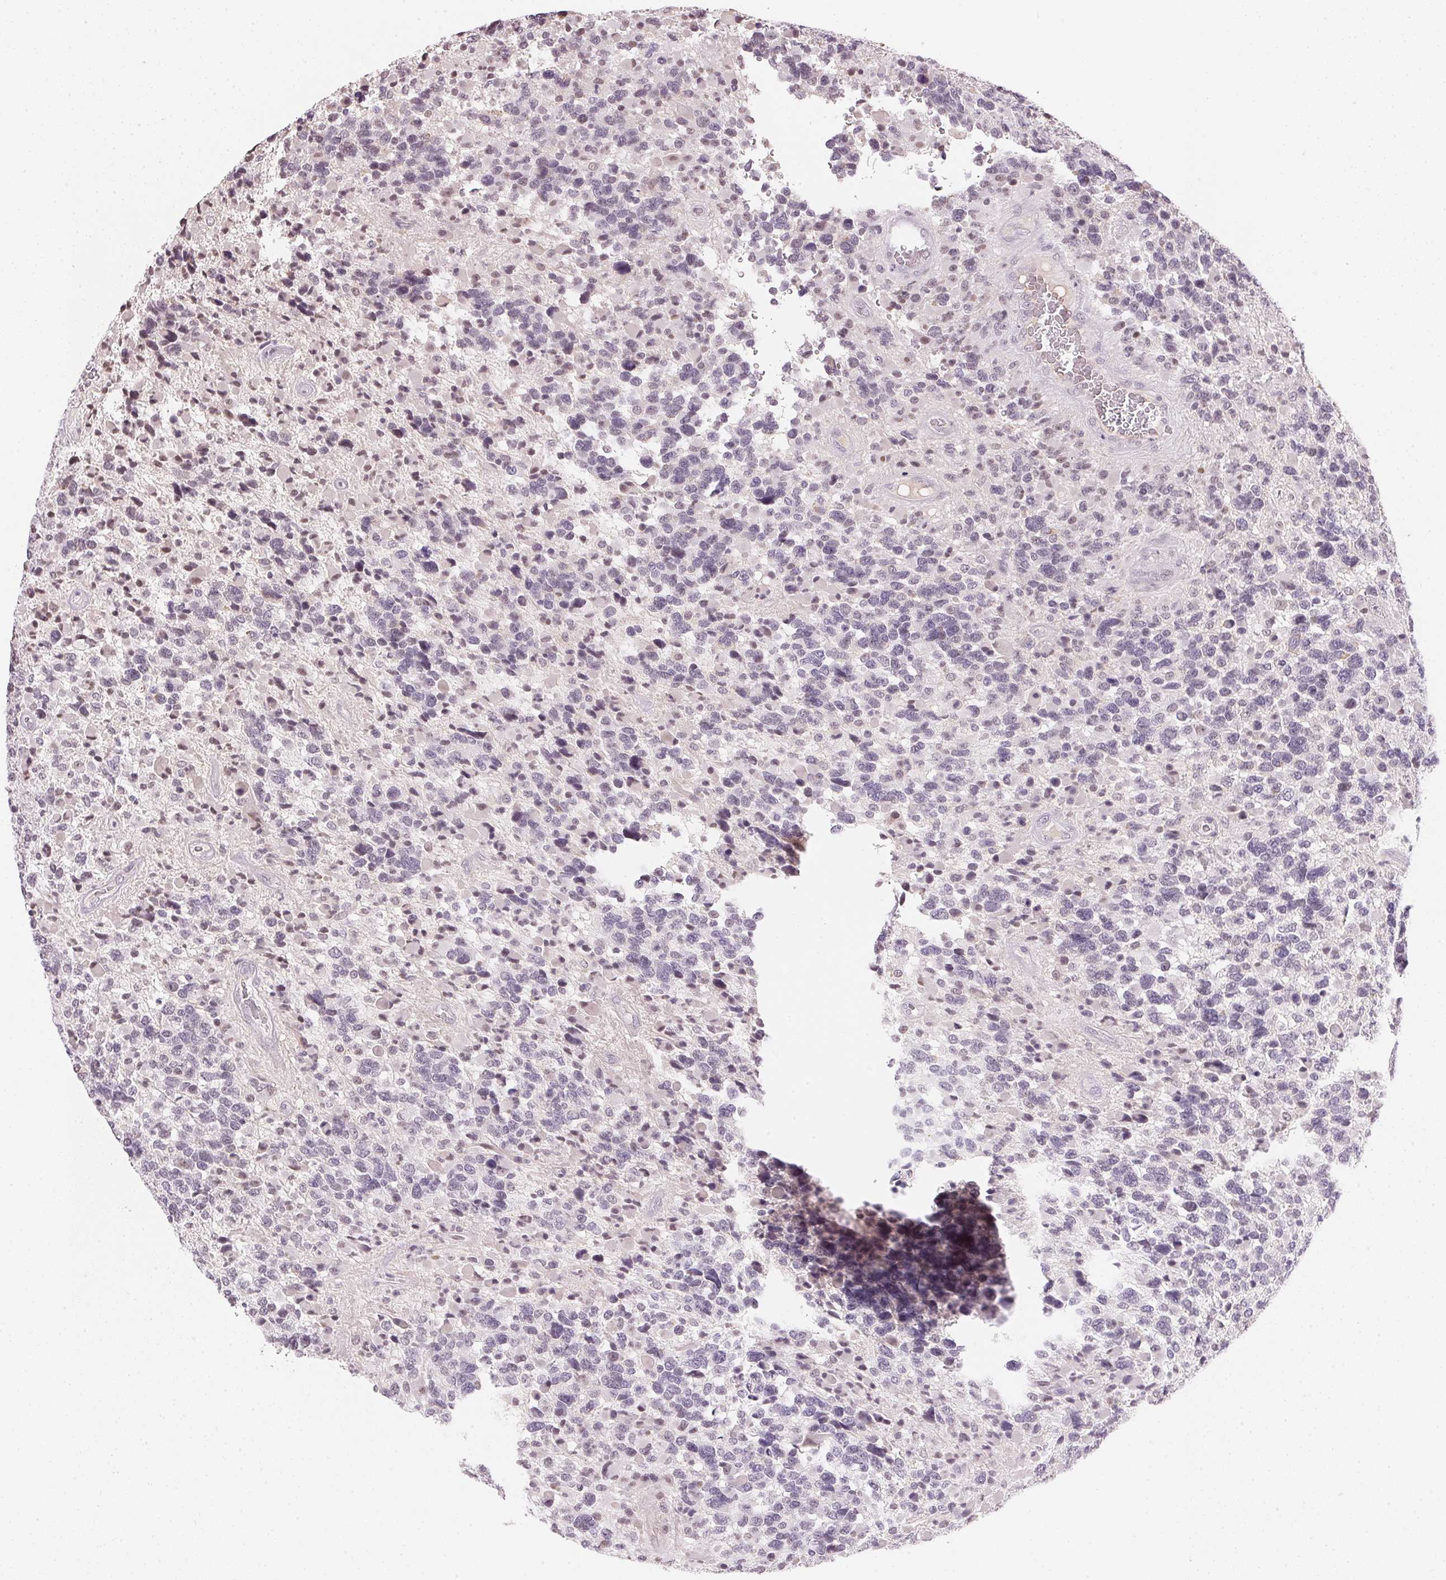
{"staining": {"intensity": "negative", "quantity": "none", "location": "none"}, "tissue": "glioma", "cell_type": "Tumor cells", "image_type": "cancer", "snomed": [{"axis": "morphology", "description": "Glioma, malignant, High grade"}, {"axis": "topography", "description": "Brain"}], "caption": "Immunohistochemistry image of neoplastic tissue: human glioma stained with DAB (3,3'-diaminobenzidine) displays no significant protein positivity in tumor cells.", "gene": "FNDC4", "patient": {"sex": "female", "age": 40}}